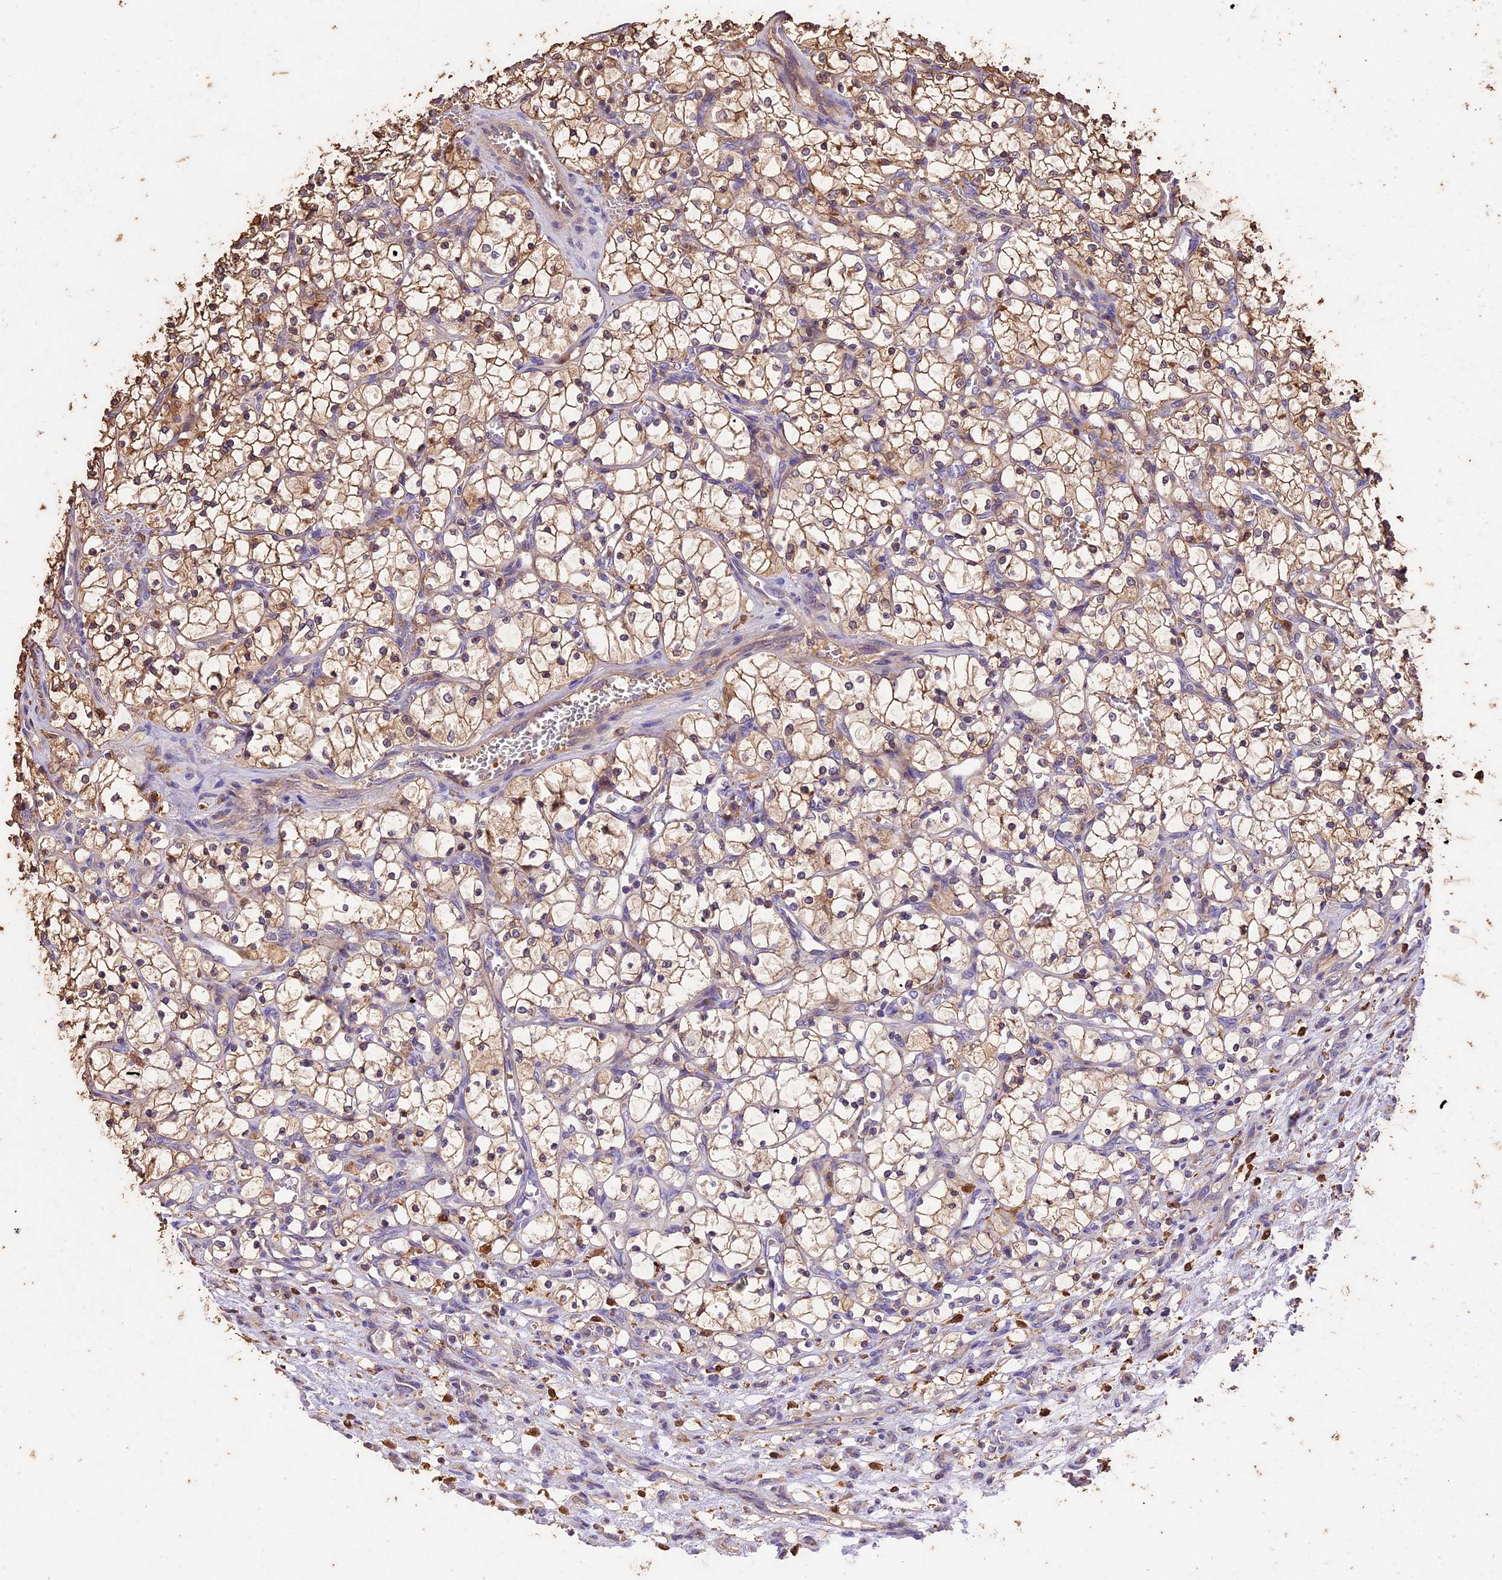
{"staining": {"intensity": "moderate", "quantity": ">75%", "location": "cytoplasmic/membranous"}, "tissue": "renal cancer", "cell_type": "Tumor cells", "image_type": "cancer", "snomed": [{"axis": "morphology", "description": "Adenocarcinoma, NOS"}, {"axis": "topography", "description": "Kidney"}], "caption": "A micrograph of adenocarcinoma (renal) stained for a protein exhibits moderate cytoplasmic/membranous brown staining in tumor cells.", "gene": "CRLF1", "patient": {"sex": "female", "age": 69}}